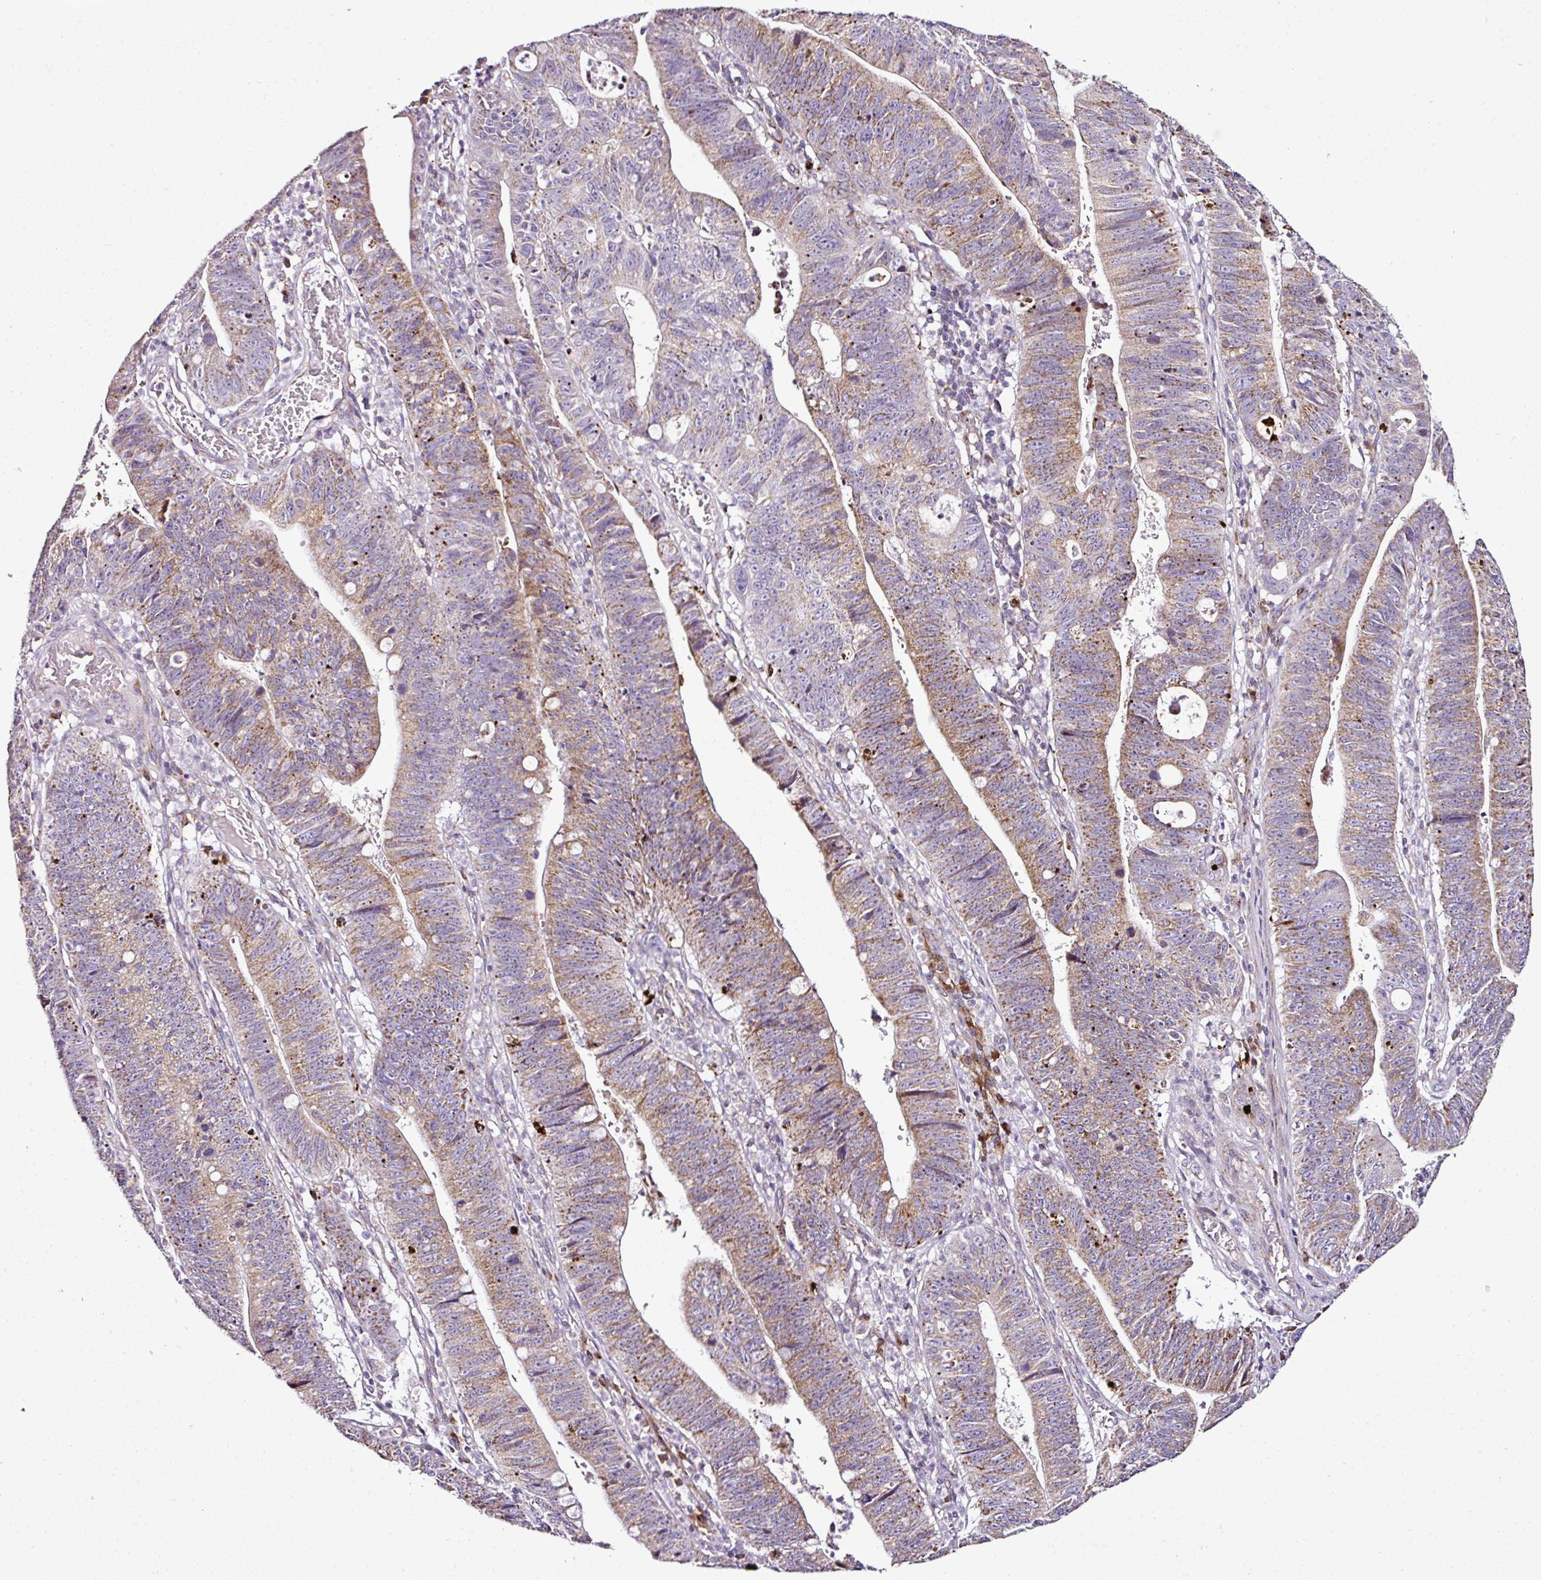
{"staining": {"intensity": "moderate", "quantity": "25%-75%", "location": "cytoplasmic/membranous"}, "tissue": "stomach cancer", "cell_type": "Tumor cells", "image_type": "cancer", "snomed": [{"axis": "morphology", "description": "Adenocarcinoma, NOS"}, {"axis": "topography", "description": "Stomach"}], "caption": "Immunohistochemistry (IHC) photomicrograph of neoplastic tissue: adenocarcinoma (stomach) stained using immunohistochemistry shows medium levels of moderate protein expression localized specifically in the cytoplasmic/membranous of tumor cells, appearing as a cytoplasmic/membranous brown color.", "gene": "DPAGT1", "patient": {"sex": "male", "age": 59}}